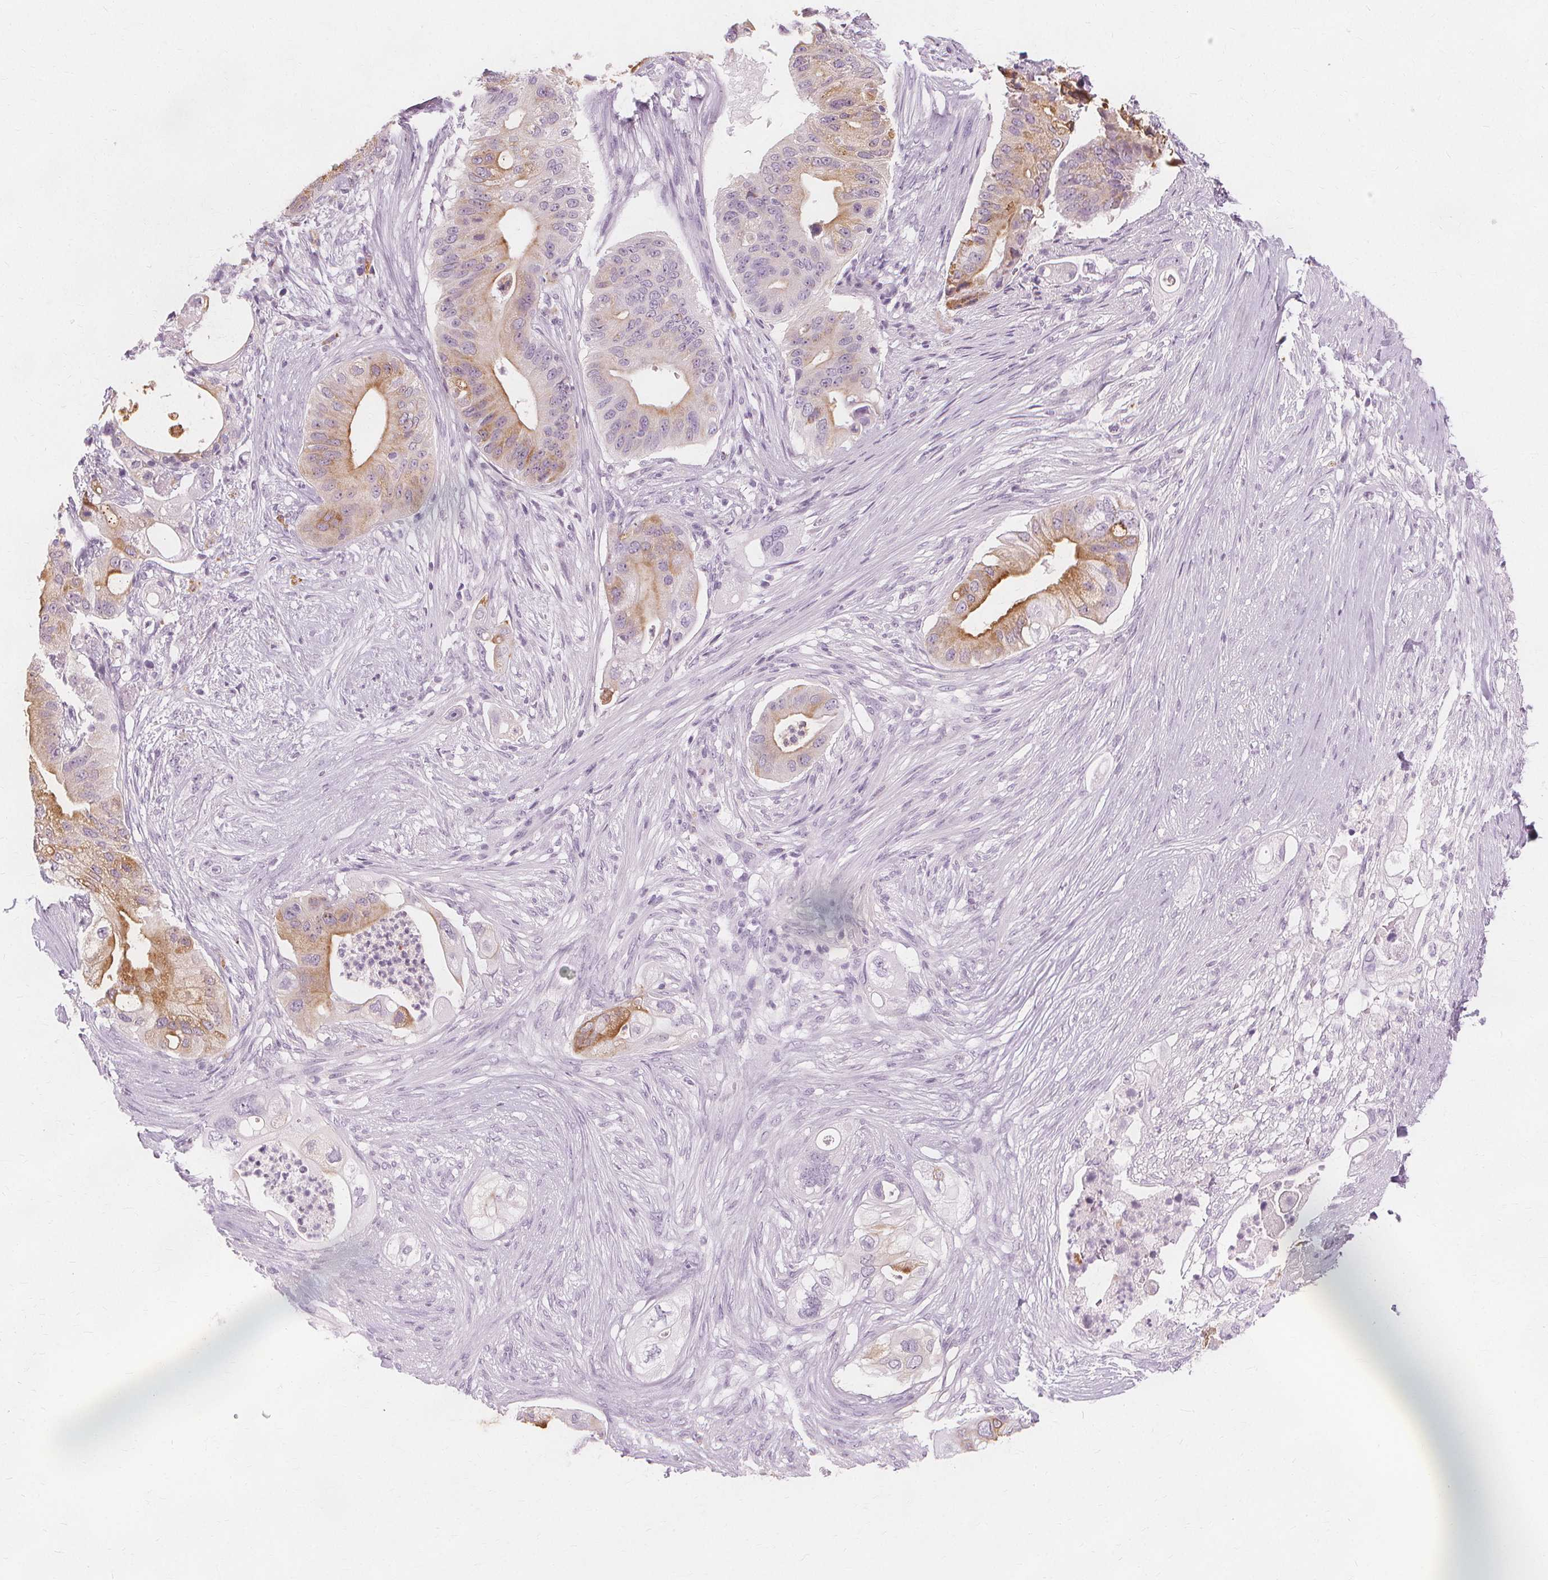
{"staining": {"intensity": "moderate", "quantity": "<25%", "location": "cytoplasmic/membranous"}, "tissue": "pancreatic cancer", "cell_type": "Tumor cells", "image_type": "cancer", "snomed": [{"axis": "morphology", "description": "Adenocarcinoma, NOS"}, {"axis": "topography", "description": "Pancreas"}], "caption": "Protein staining demonstrates moderate cytoplasmic/membranous expression in approximately <25% of tumor cells in pancreatic adenocarcinoma. (DAB IHC with brightfield microscopy, high magnification).", "gene": "TFF1", "patient": {"sex": "female", "age": 72}}